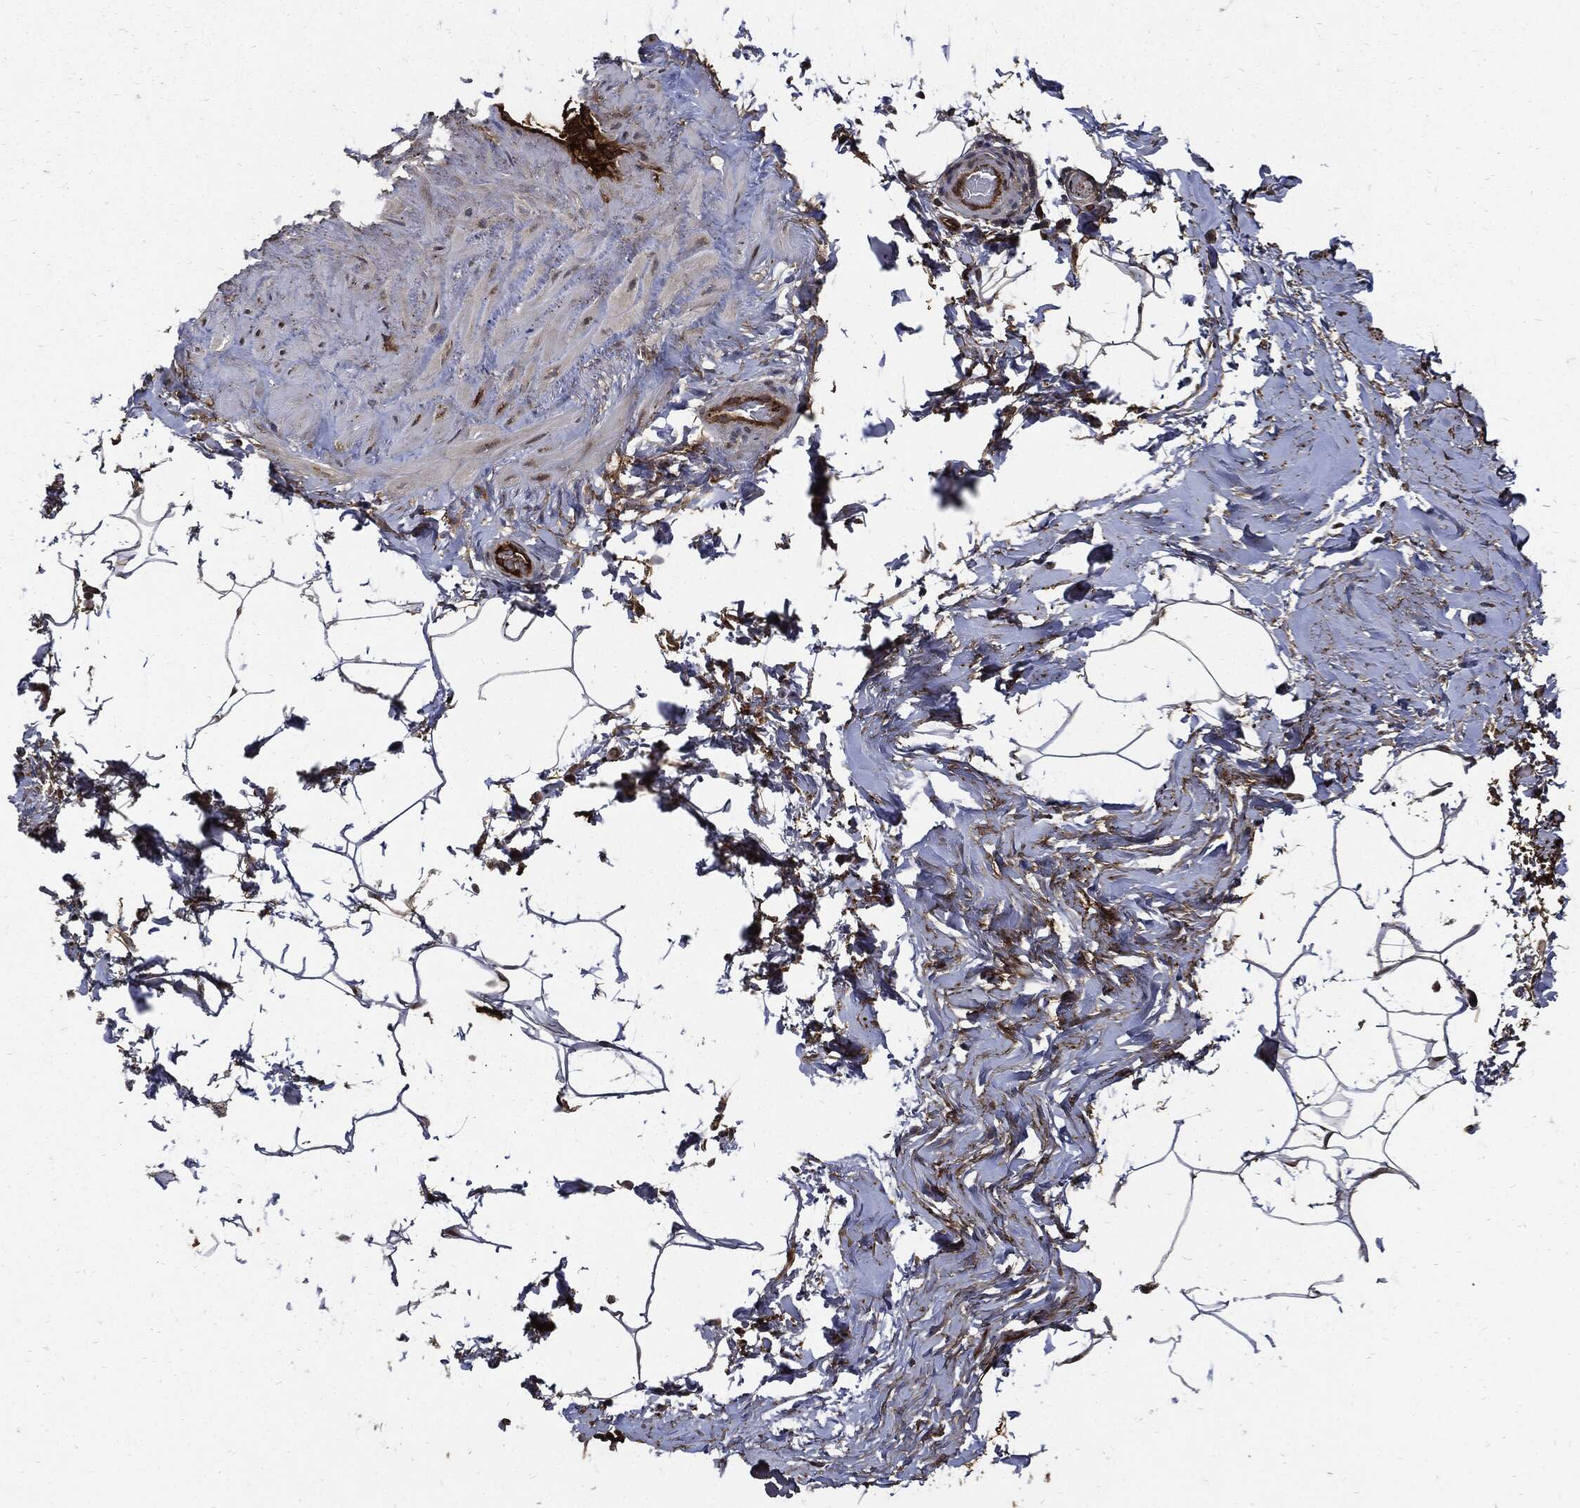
{"staining": {"intensity": "strong", "quantity": "25%-75%", "location": "cytoplasmic/membranous"}, "tissue": "adipose tissue", "cell_type": "Adipocytes", "image_type": "normal", "snomed": [{"axis": "morphology", "description": "Normal tissue, NOS"}, {"axis": "topography", "description": "Soft tissue"}, {"axis": "topography", "description": "Vascular tissue"}], "caption": "A high amount of strong cytoplasmic/membranous expression is appreciated in approximately 25%-75% of adipocytes in benign adipose tissue.", "gene": "CLU", "patient": {"sex": "male", "age": 41}}